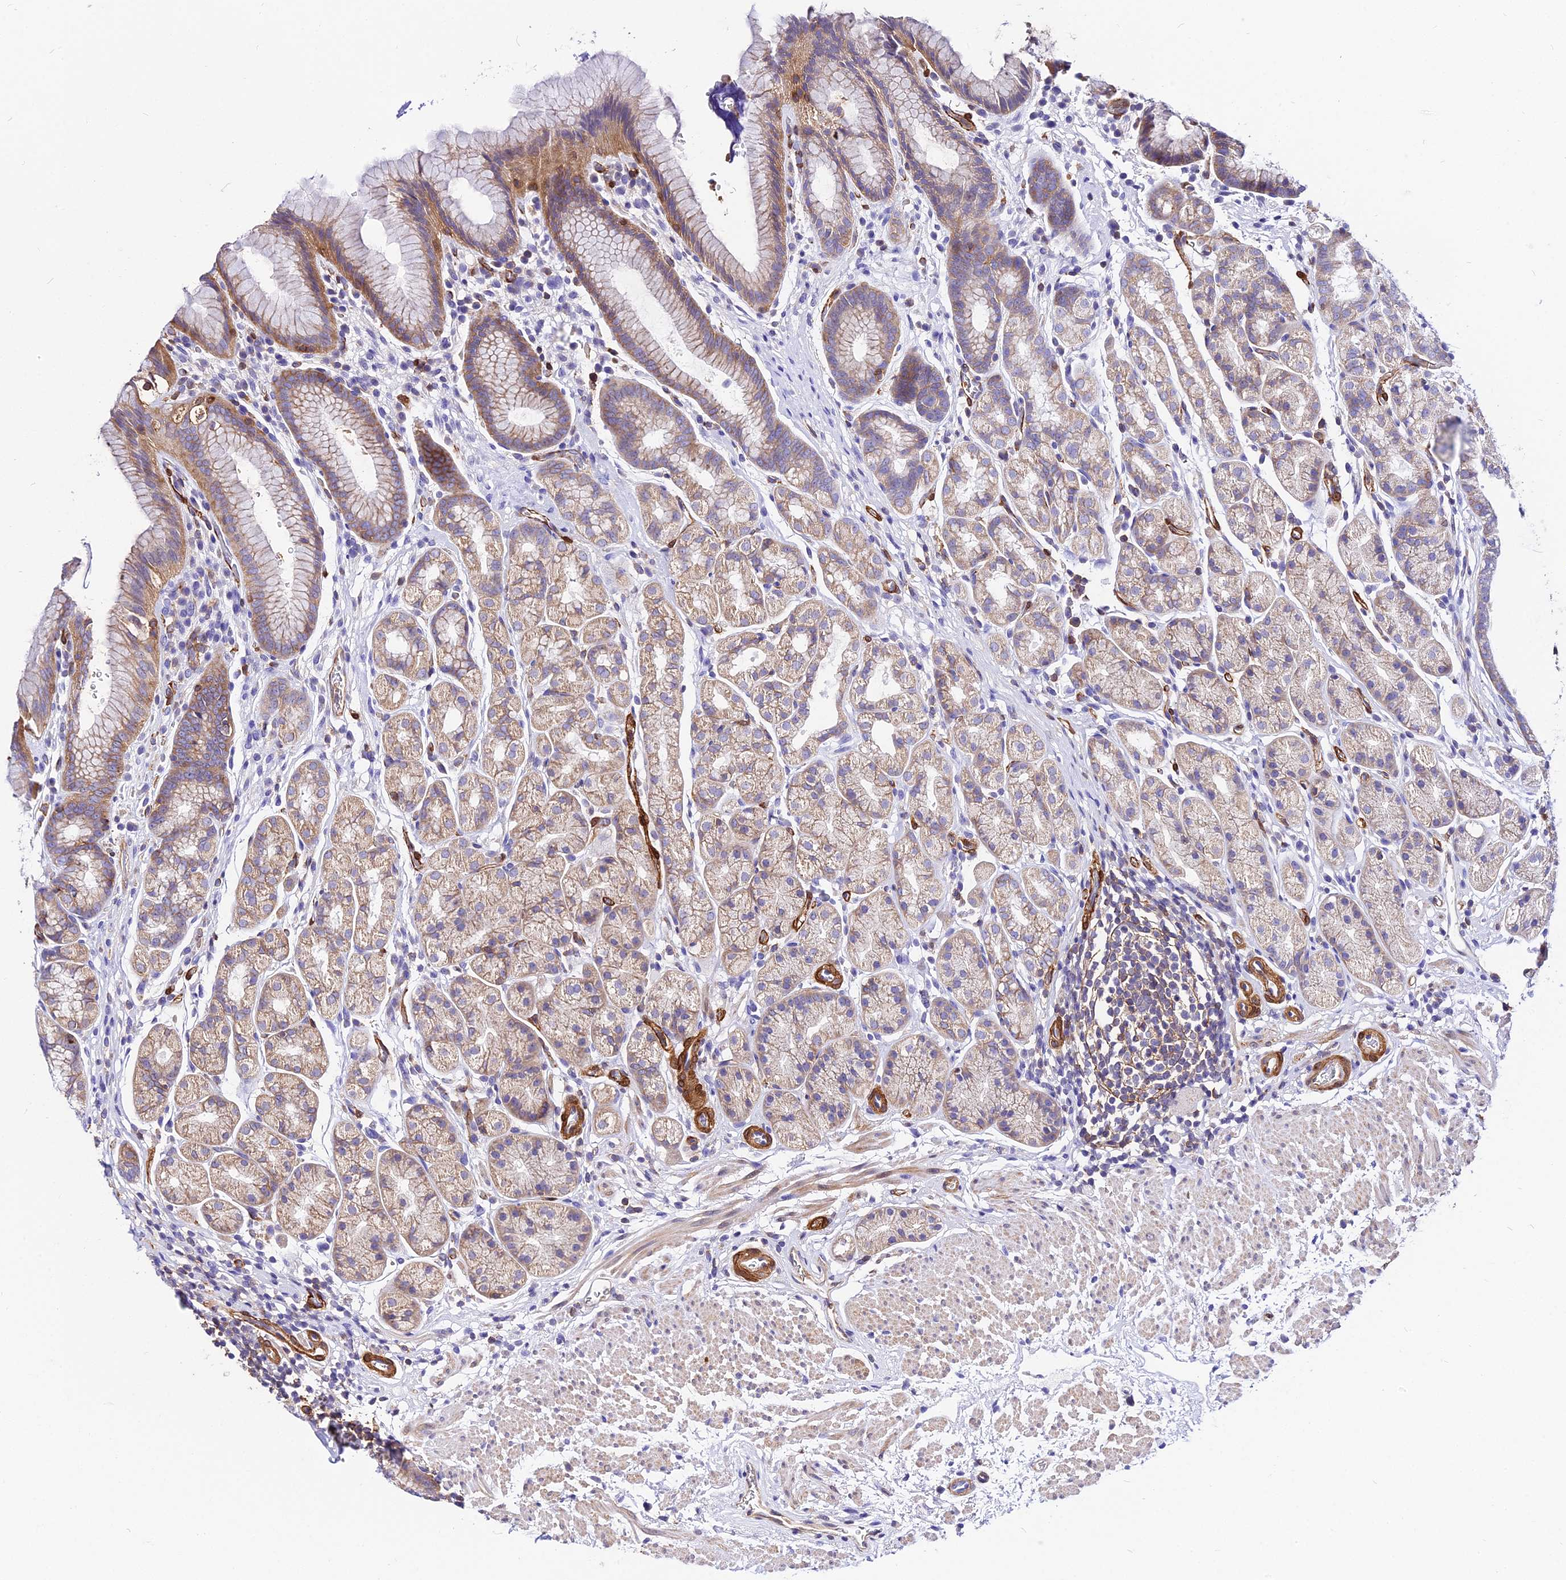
{"staining": {"intensity": "moderate", "quantity": ">75%", "location": "cytoplasmic/membranous"}, "tissue": "stomach", "cell_type": "Glandular cells", "image_type": "normal", "snomed": [{"axis": "morphology", "description": "Normal tissue, NOS"}, {"axis": "topography", "description": "Stomach"}], "caption": "The immunohistochemical stain labels moderate cytoplasmic/membranous staining in glandular cells of normal stomach.", "gene": "CSRP1", "patient": {"sex": "male", "age": 63}}